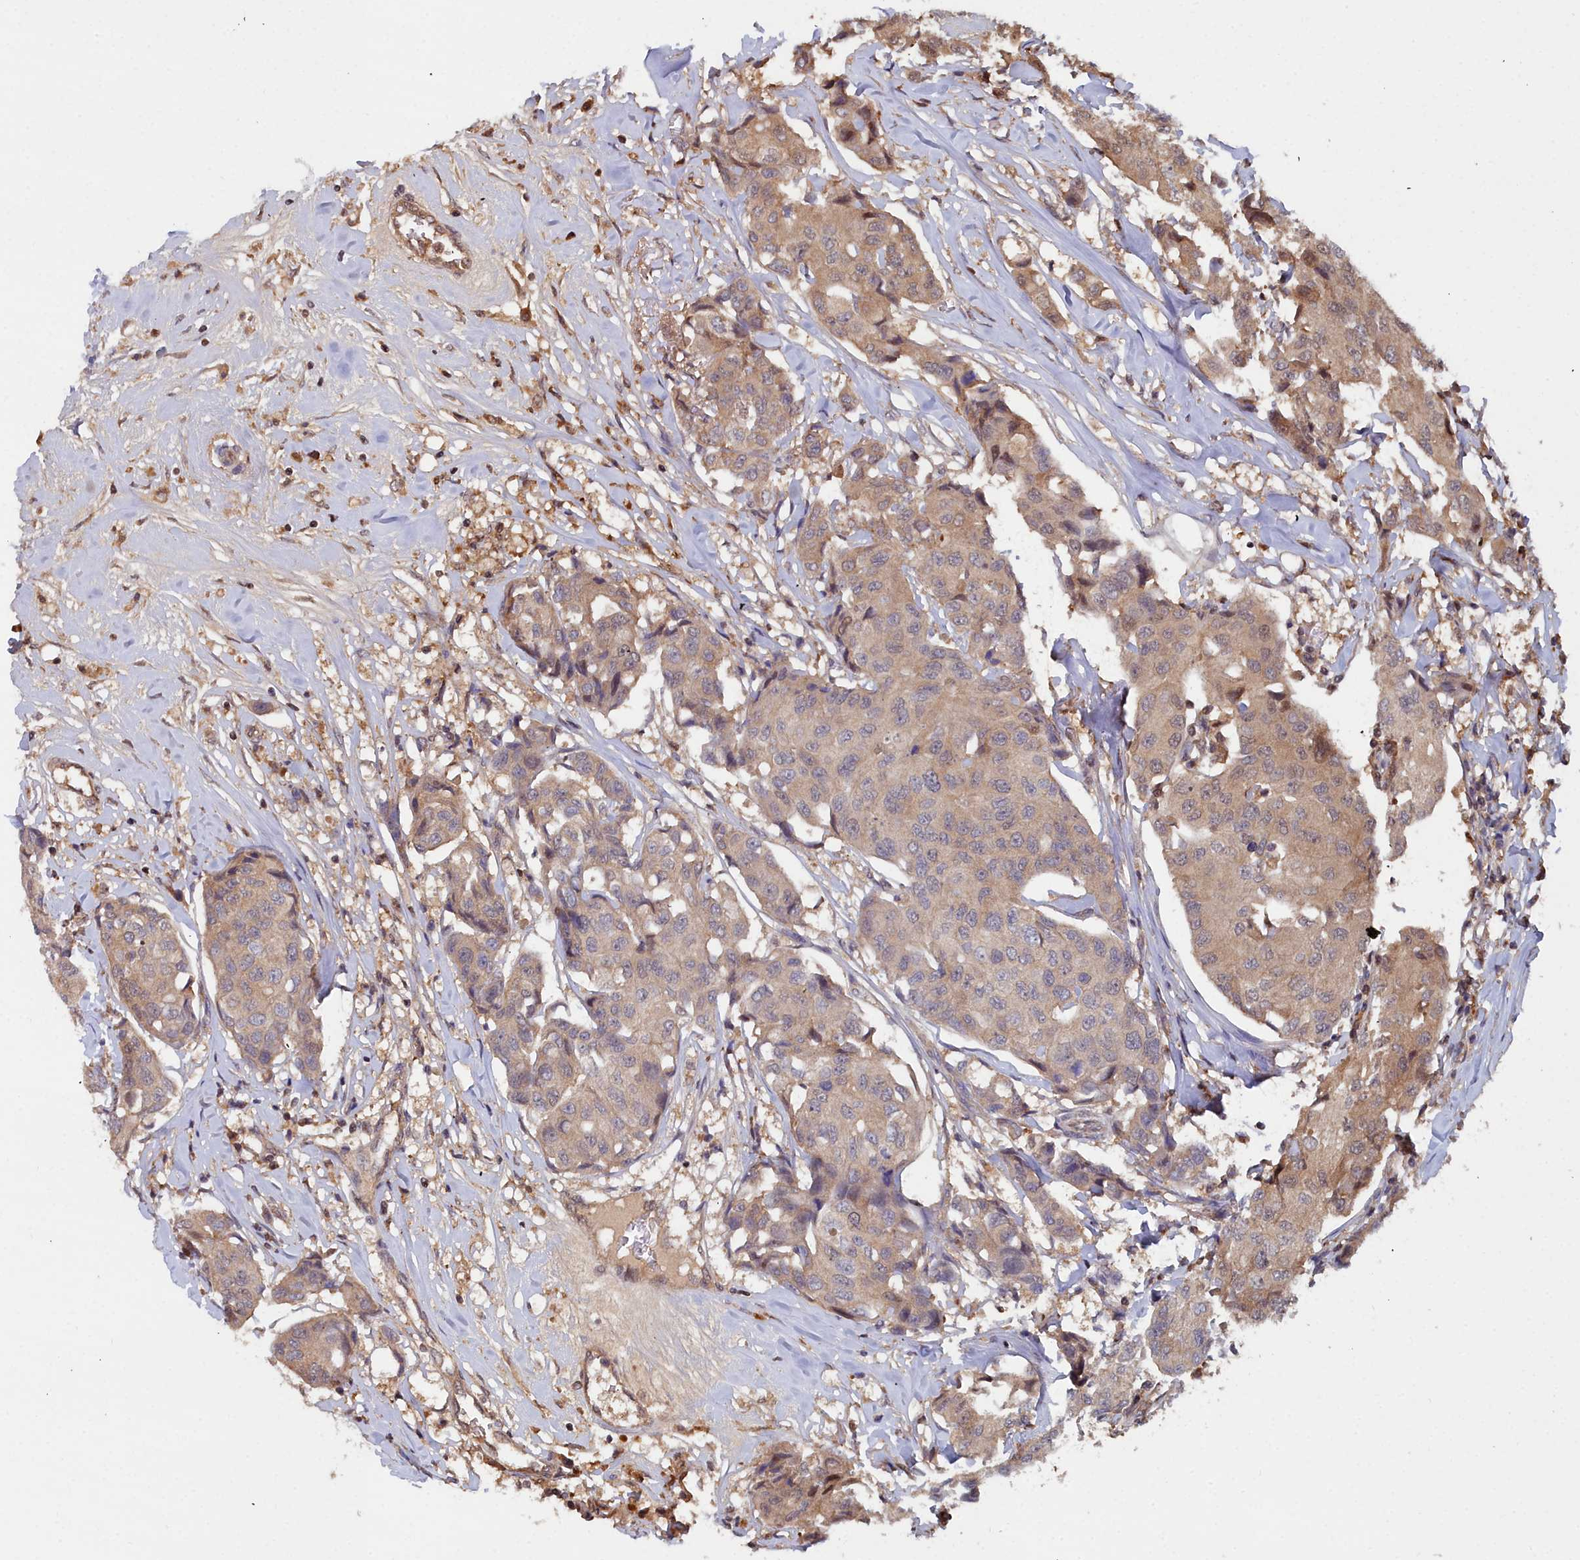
{"staining": {"intensity": "weak", "quantity": "25%-75%", "location": "cytoplasmic/membranous"}, "tissue": "breast cancer", "cell_type": "Tumor cells", "image_type": "cancer", "snomed": [{"axis": "morphology", "description": "Duct carcinoma"}, {"axis": "topography", "description": "Breast"}], "caption": "Intraductal carcinoma (breast) was stained to show a protein in brown. There is low levels of weak cytoplasmic/membranous positivity in about 25%-75% of tumor cells. (brown staining indicates protein expression, while blue staining denotes nuclei).", "gene": "GFRA2", "patient": {"sex": "female", "age": 80}}